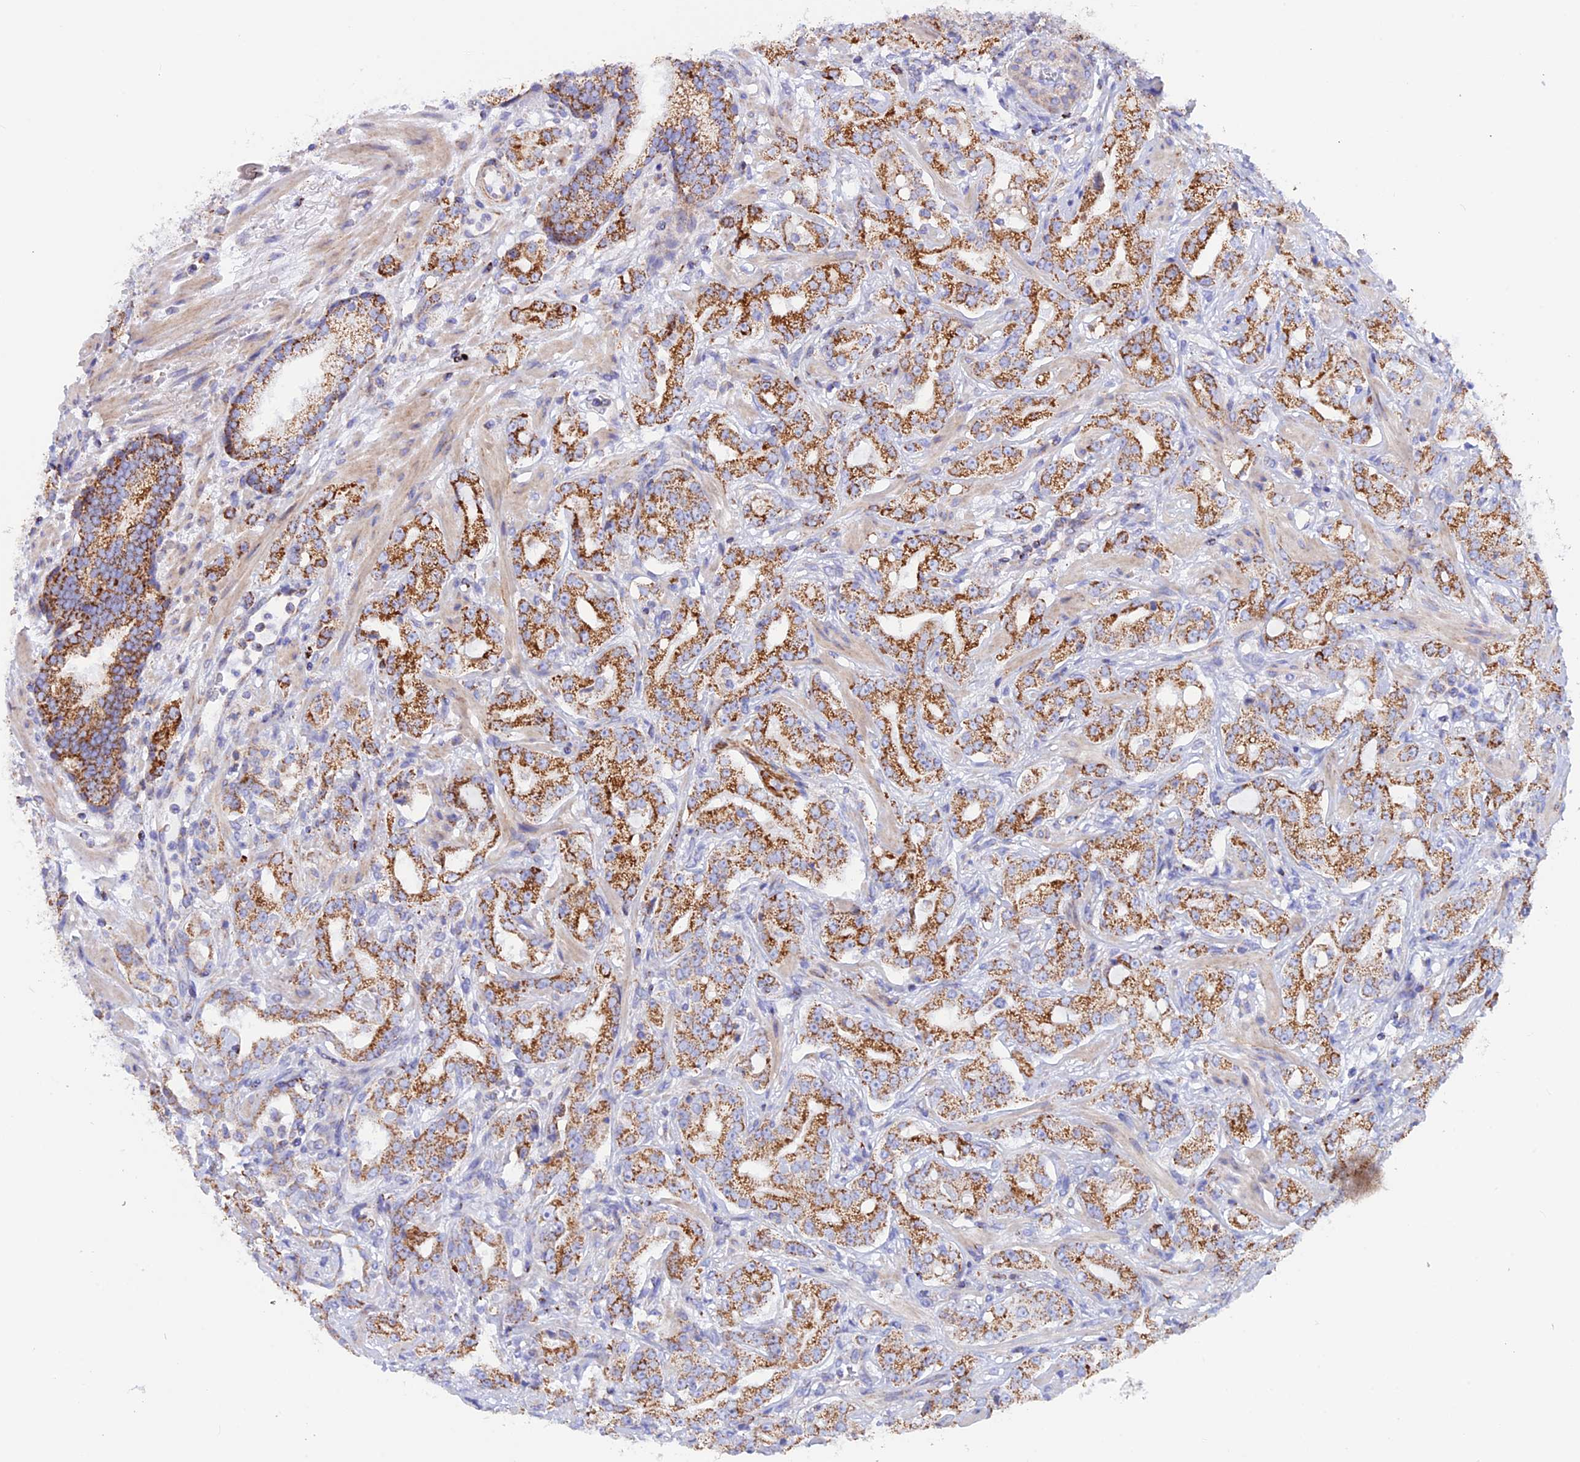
{"staining": {"intensity": "strong", "quantity": ">75%", "location": "cytoplasmic/membranous"}, "tissue": "prostate cancer", "cell_type": "Tumor cells", "image_type": "cancer", "snomed": [{"axis": "morphology", "description": "Adenocarcinoma, High grade"}, {"axis": "topography", "description": "Prostate"}], "caption": "The micrograph demonstrates a brown stain indicating the presence of a protein in the cytoplasmic/membranous of tumor cells in prostate cancer (adenocarcinoma (high-grade)).", "gene": "GCDH", "patient": {"sex": "male", "age": 63}}